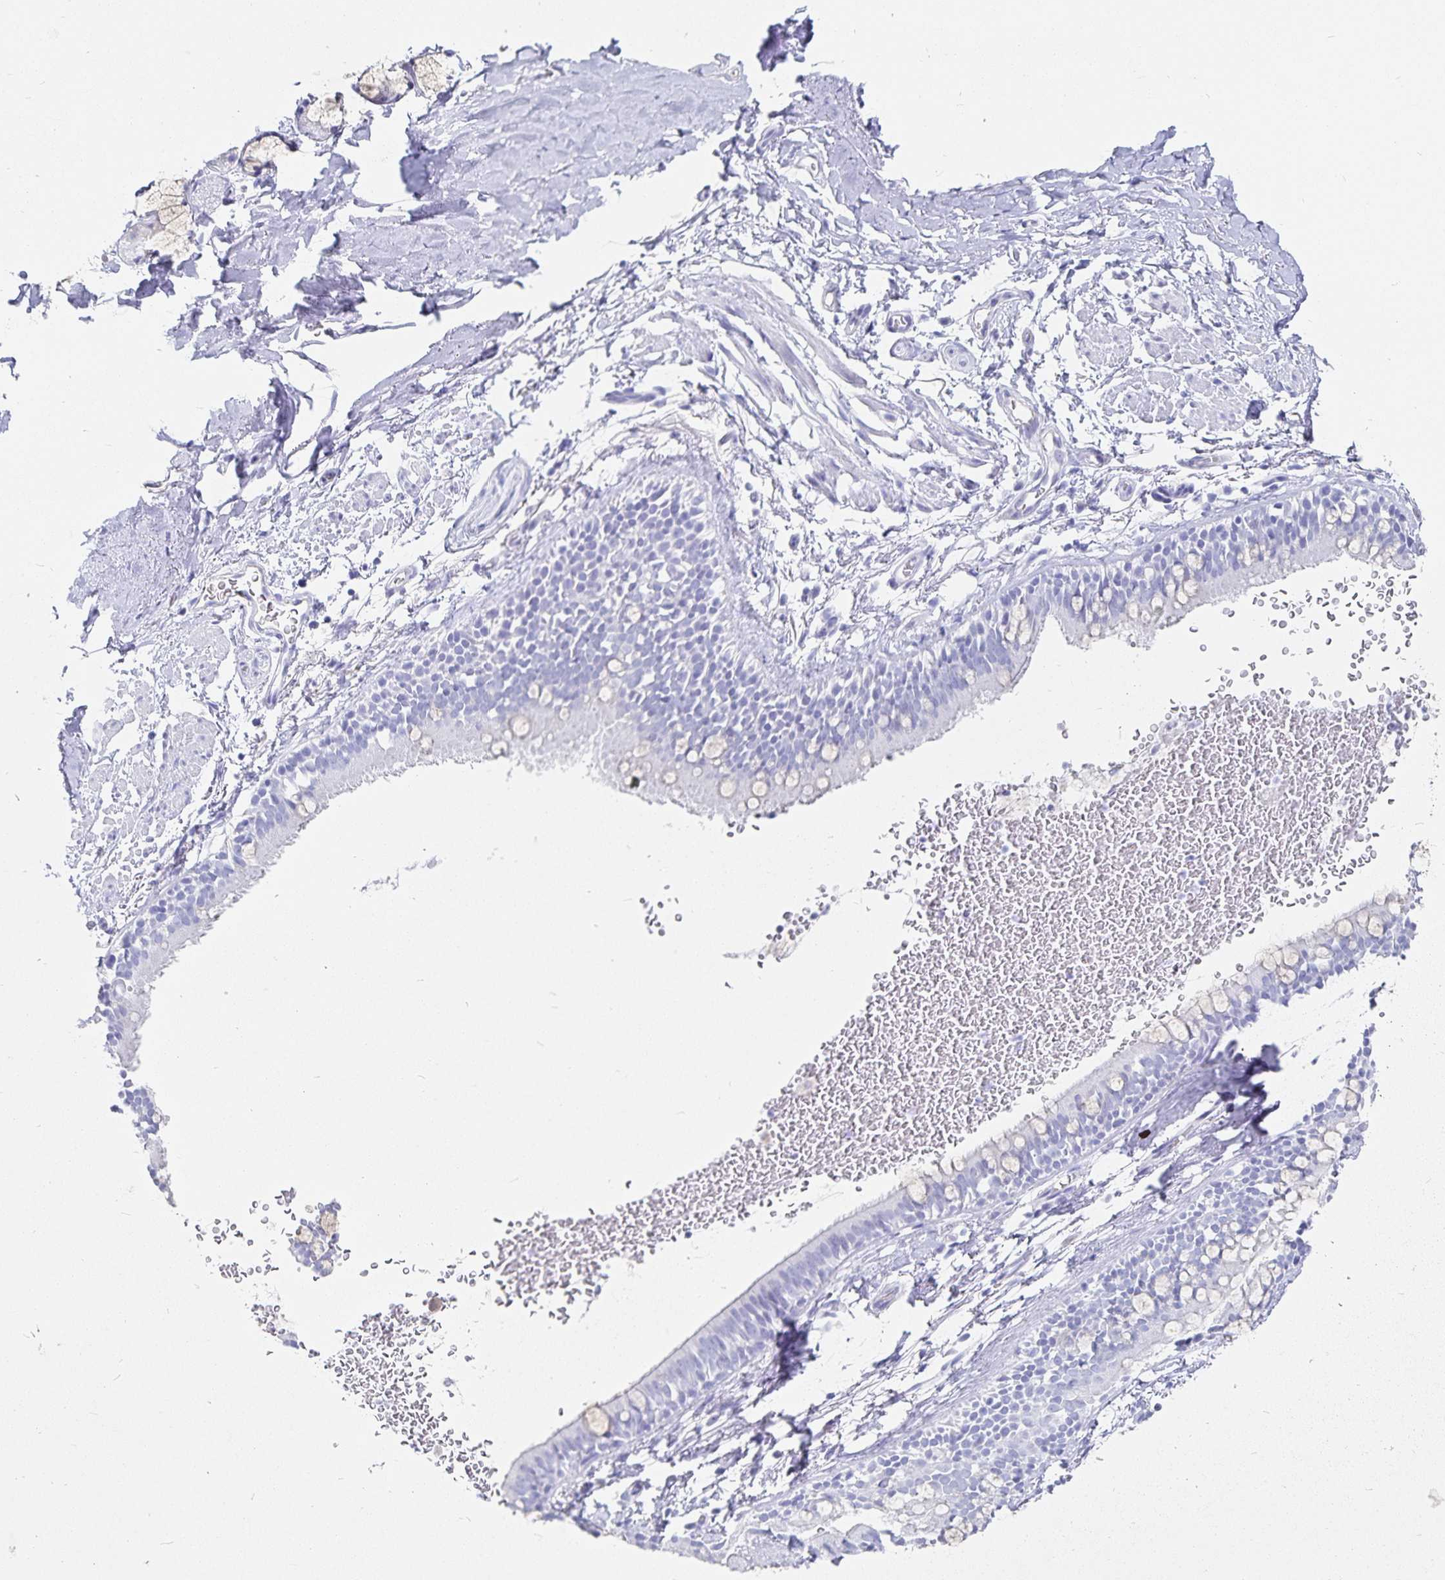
{"staining": {"intensity": "negative", "quantity": "none", "location": "none"}, "tissue": "adipose tissue", "cell_type": "Adipocytes", "image_type": "normal", "snomed": [{"axis": "morphology", "description": "Normal tissue, NOS"}, {"axis": "topography", "description": "Lymph node"}, {"axis": "topography", "description": "Cartilage tissue"}, {"axis": "topography", "description": "Bronchus"}], "caption": "Immunohistochemical staining of benign human adipose tissue exhibits no significant positivity in adipocytes. (Immunohistochemistry (ihc), brightfield microscopy, high magnification).", "gene": "INSL5", "patient": {"sex": "female", "age": 70}}